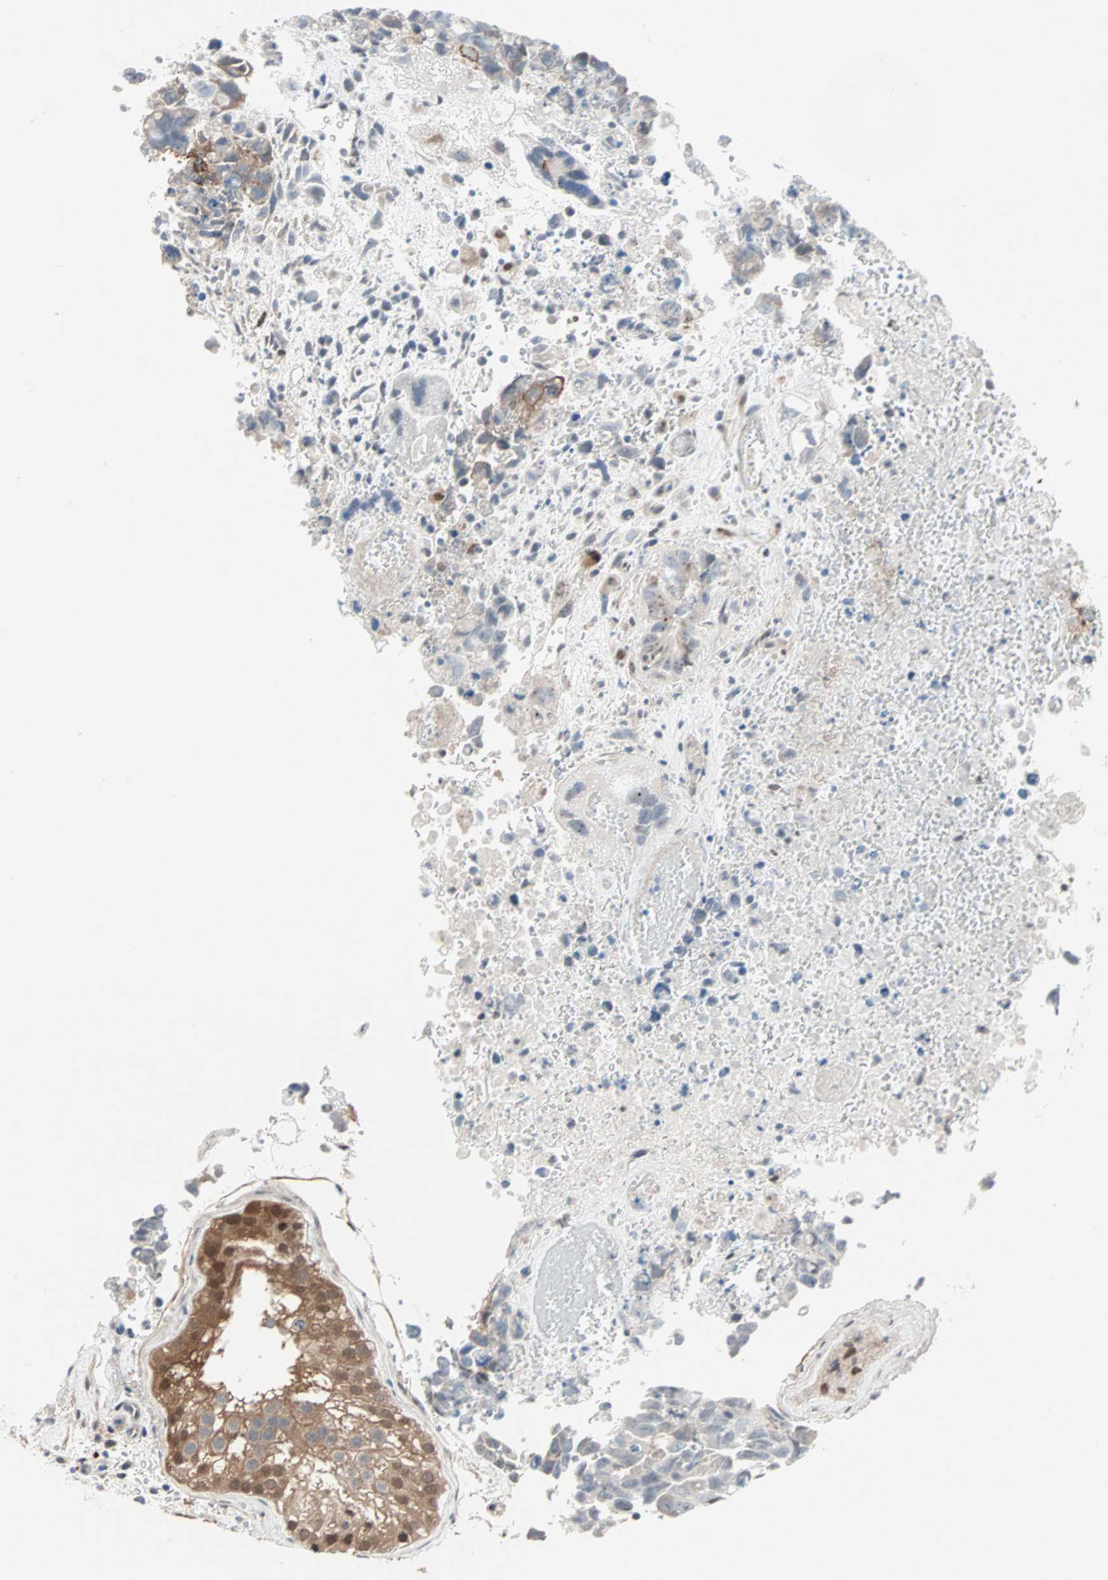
{"staining": {"intensity": "moderate", "quantity": "<25%", "location": "cytoplasmic/membranous"}, "tissue": "testis cancer", "cell_type": "Tumor cells", "image_type": "cancer", "snomed": [{"axis": "morphology", "description": "Carcinoma, Embryonal, NOS"}, {"axis": "topography", "description": "Testis"}], "caption": "Immunohistochemistry of human testis embryonal carcinoma exhibits low levels of moderate cytoplasmic/membranous staining in about <25% of tumor cells.", "gene": "CAND2", "patient": {"sex": "male", "age": 28}}